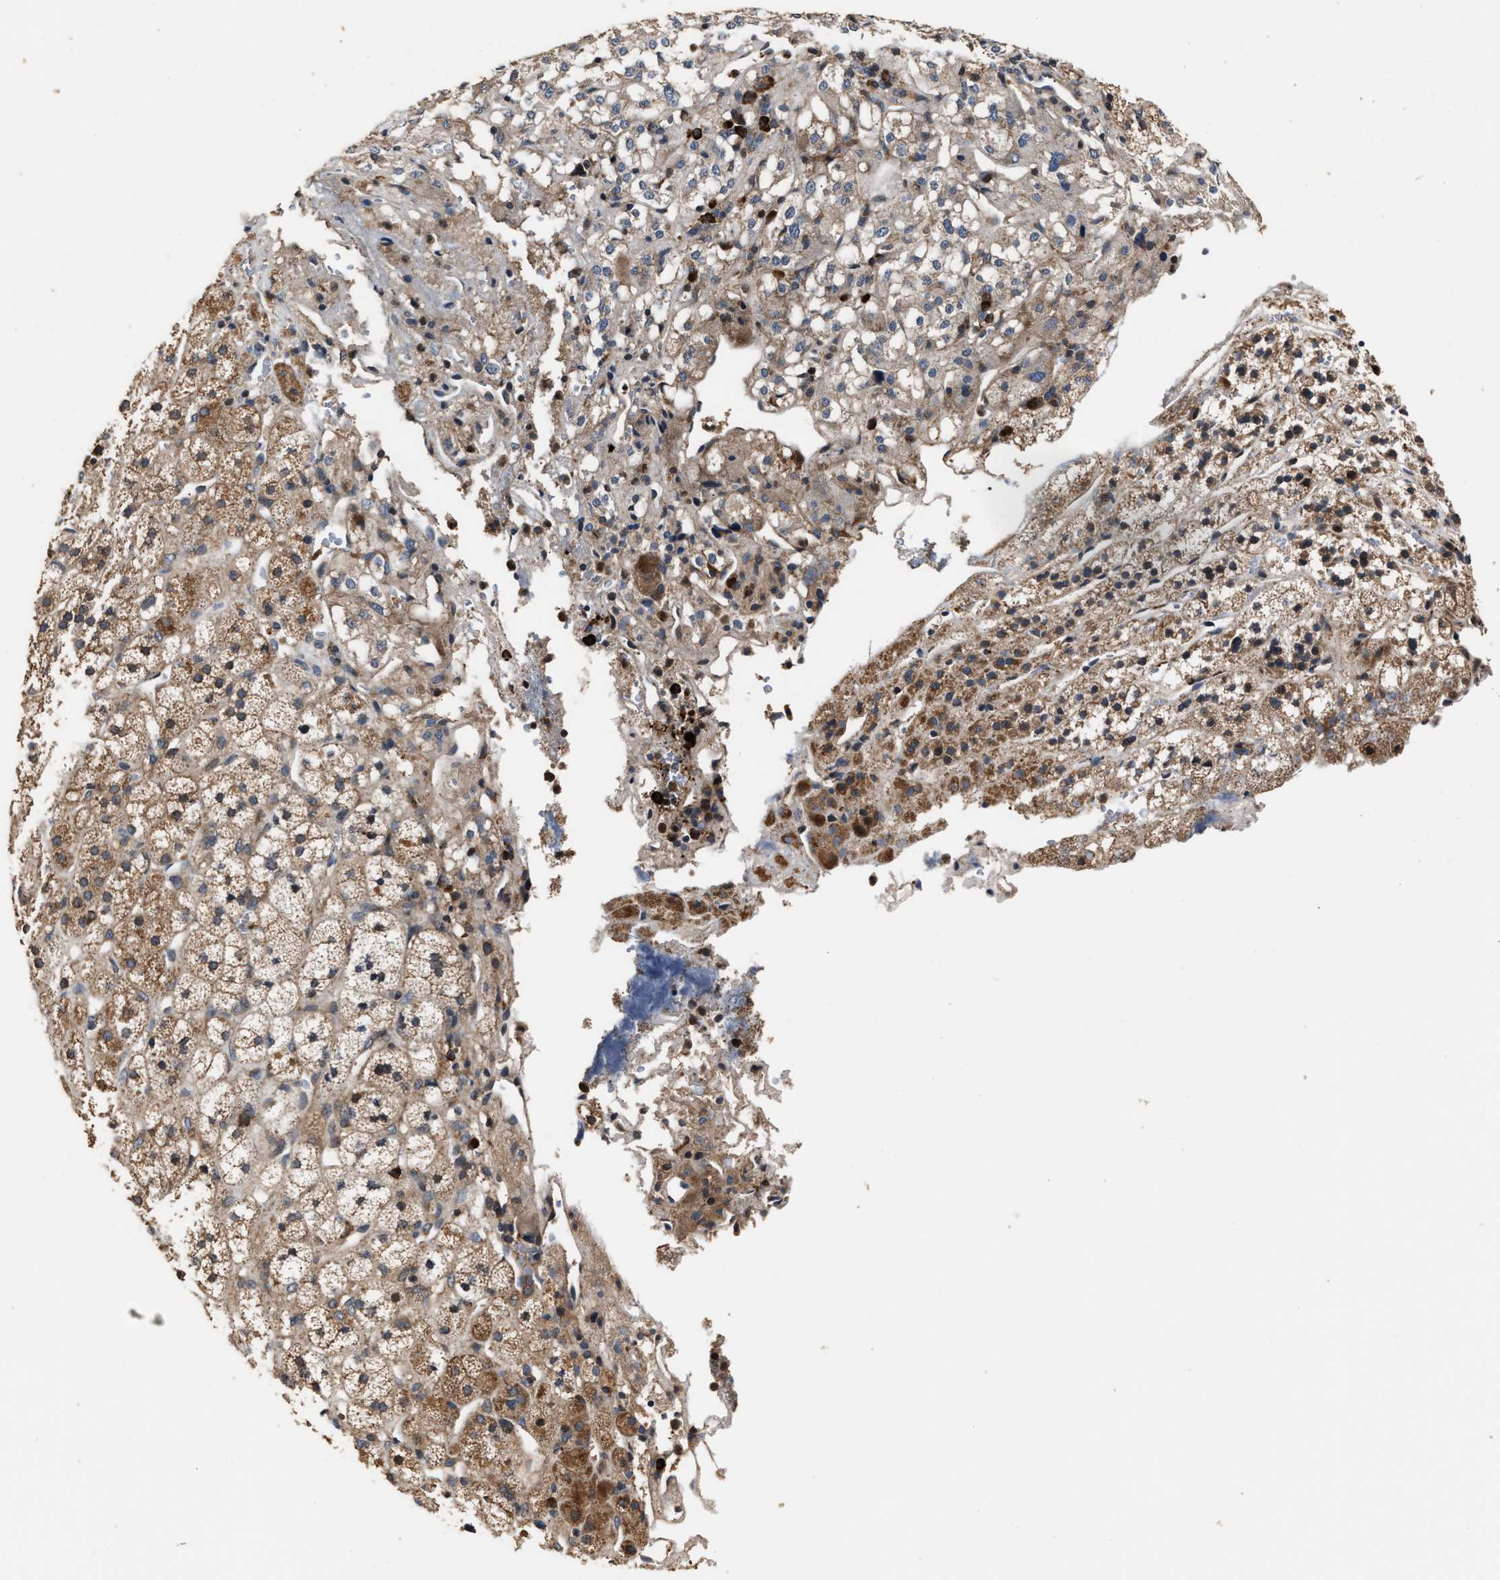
{"staining": {"intensity": "moderate", "quantity": ">75%", "location": "cytoplasmic/membranous"}, "tissue": "adrenal gland", "cell_type": "Glandular cells", "image_type": "normal", "snomed": [{"axis": "morphology", "description": "Normal tissue, NOS"}, {"axis": "topography", "description": "Adrenal gland"}], "caption": "Immunohistochemistry photomicrograph of unremarkable human adrenal gland stained for a protein (brown), which displays medium levels of moderate cytoplasmic/membranous positivity in about >75% of glandular cells.", "gene": "IMPDH2", "patient": {"sex": "male", "age": 56}}